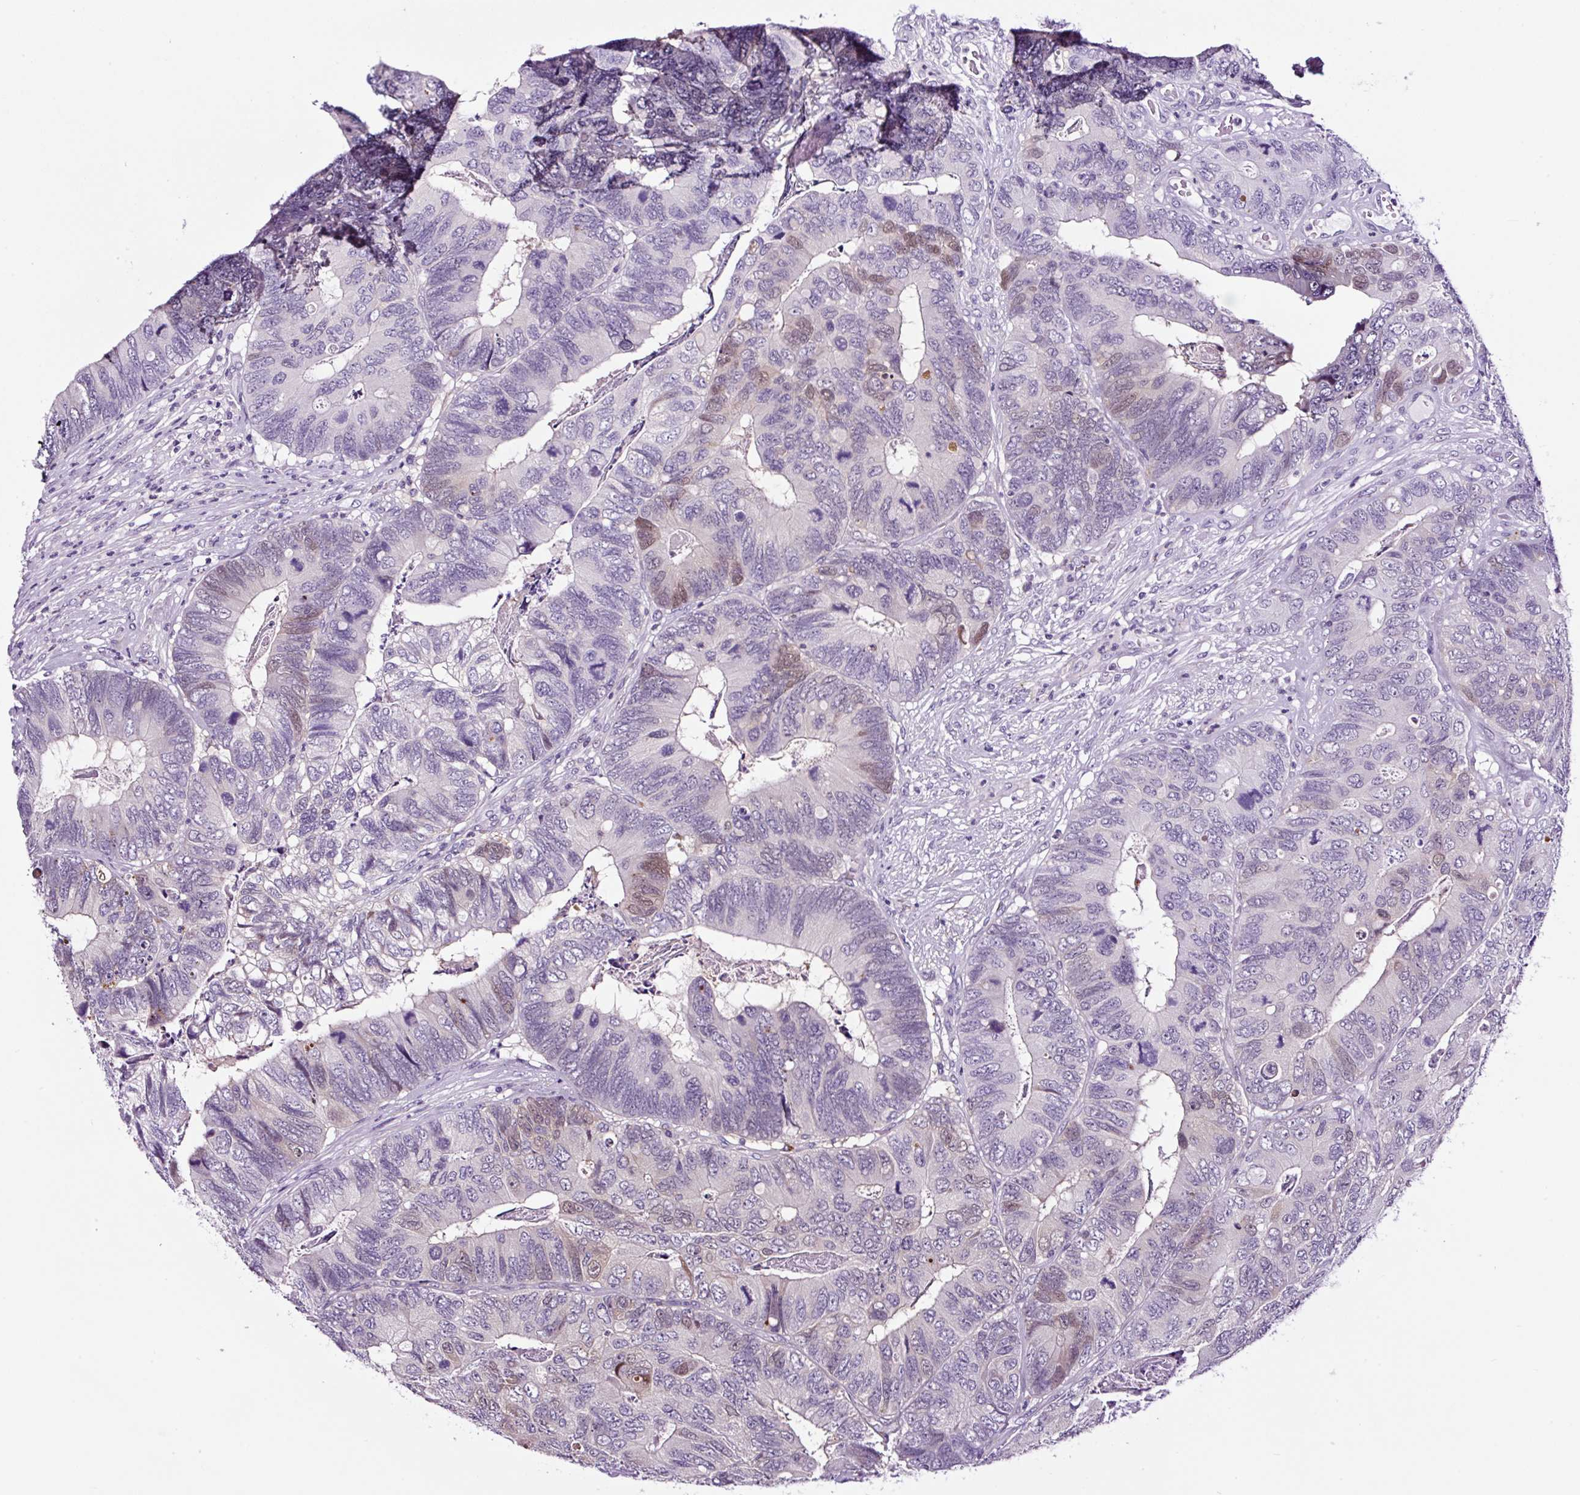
{"staining": {"intensity": "weak", "quantity": "<25%", "location": "cytoplasmic/membranous"}, "tissue": "colorectal cancer", "cell_type": "Tumor cells", "image_type": "cancer", "snomed": [{"axis": "morphology", "description": "Adenocarcinoma, NOS"}, {"axis": "topography", "description": "Colon"}], "caption": "Tumor cells are negative for protein expression in human colorectal cancer.", "gene": "TAFA3", "patient": {"sex": "female", "age": 67}}